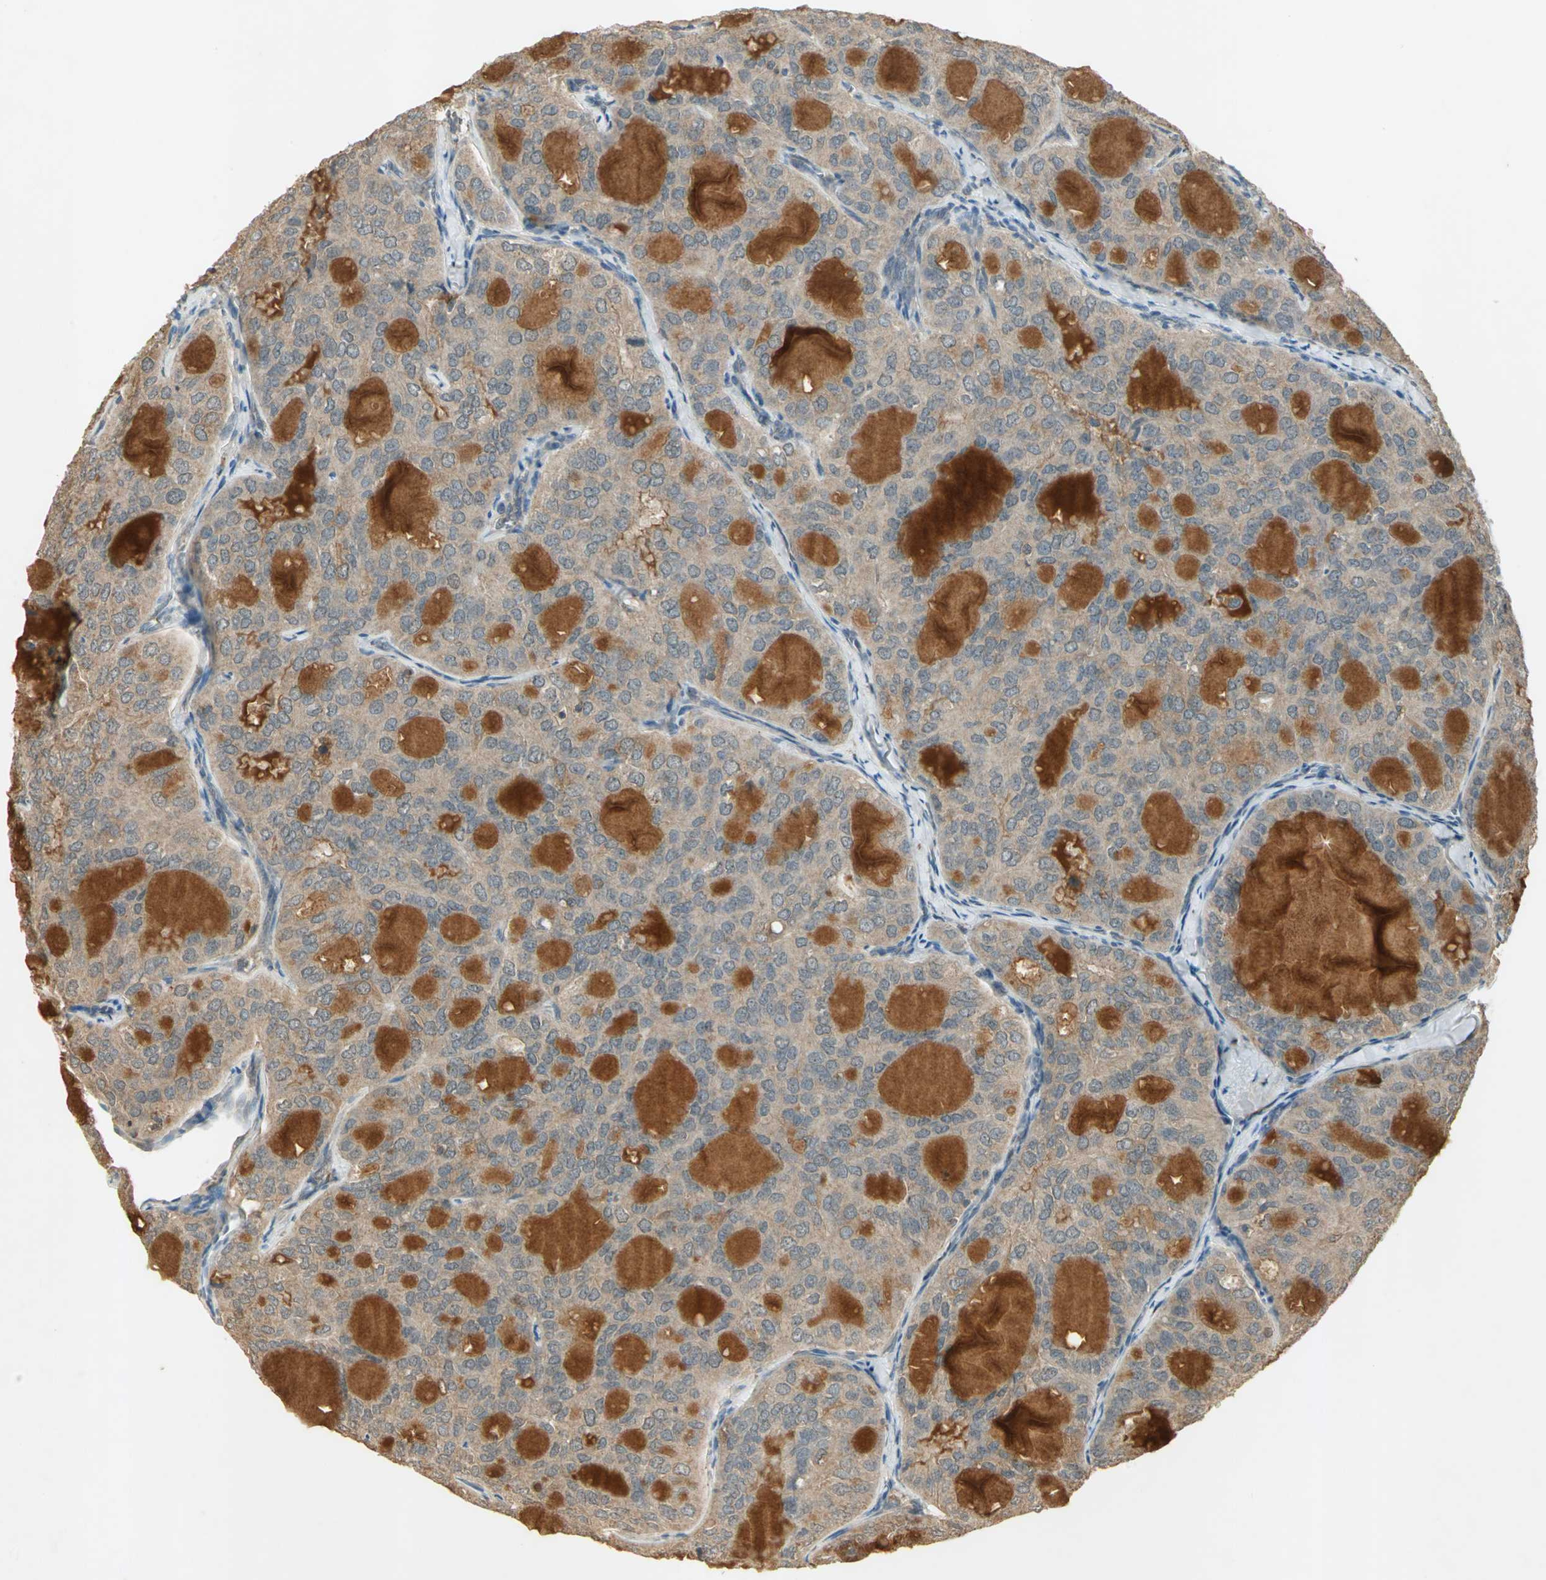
{"staining": {"intensity": "moderate", "quantity": ">75%", "location": "cytoplasmic/membranous"}, "tissue": "thyroid cancer", "cell_type": "Tumor cells", "image_type": "cancer", "snomed": [{"axis": "morphology", "description": "Follicular adenoma carcinoma, NOS"}, {"axis": "topography", "description": "Thyroid gland"}], "caption": "DAB immunohistochemical staining of human thyroid follicular adenoma carcinoma displays moderate cytoplasmic/membranous protein expression in about >75% of tumor cells.", "gene": "KEAP1", "patient": {"sex": "male", "age": 75}}